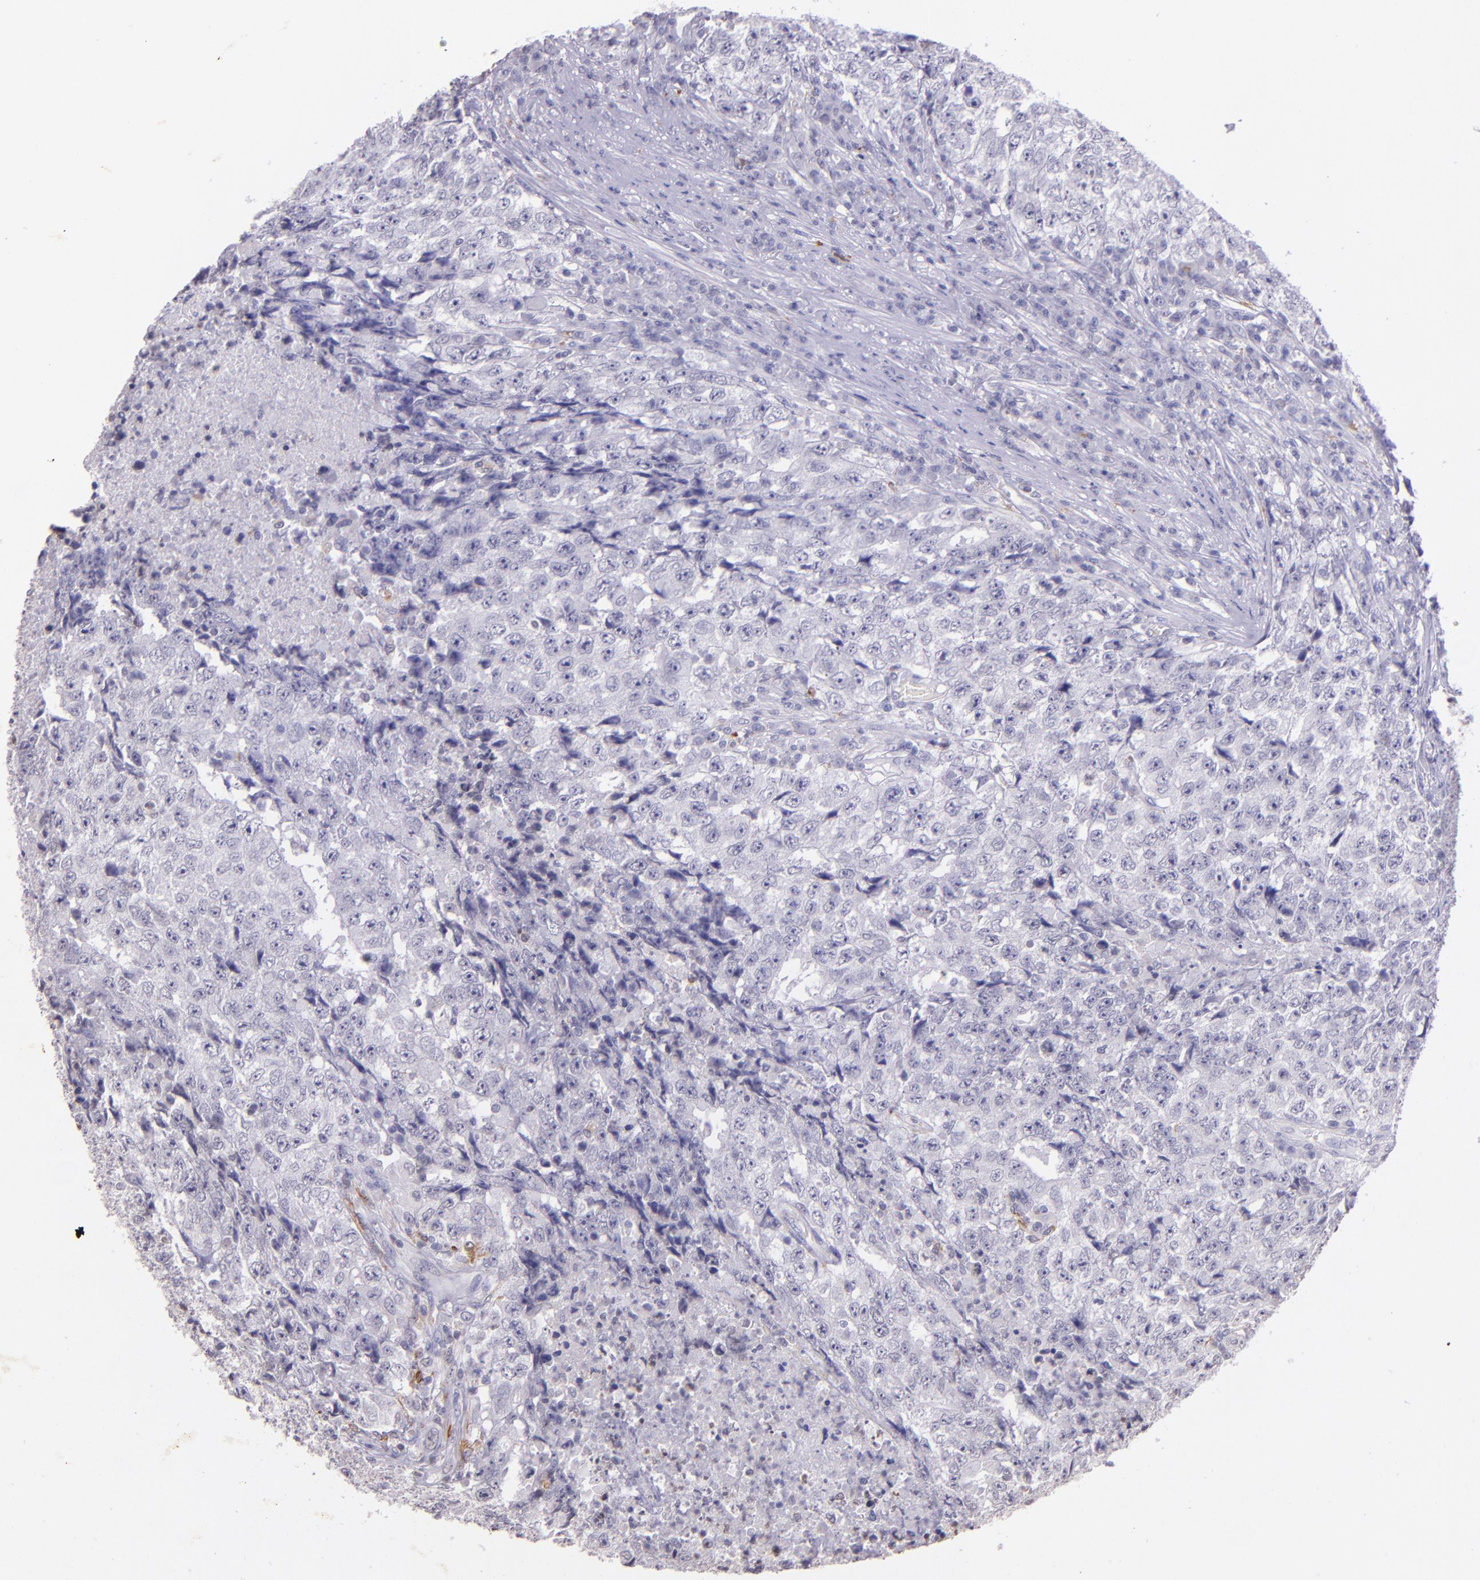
{"staining": {"intensity": "strong", "quantity": "<25%", "location": "cytoplasmic/membranous"}, "tissue": "testis cancer", "cell_type": "Tumor cells", "image_type": "cancer", "snomed": [{"axis": "morphology", "description": "Necrosis, NOS"}, {"axis": "morphology", "description": "Carcinoma, Embryonal, NOS"}, {"axis": "topography", "description": "Testis"}], "caption": "Immunohistochemical staining of embryonal carcinoma (testis) displays strong cytoplasmic/membranous protein expression in approximately <25% of tumor cells.", "gene": "RTN1", "patient": {"sex": "male", "age": 19}}